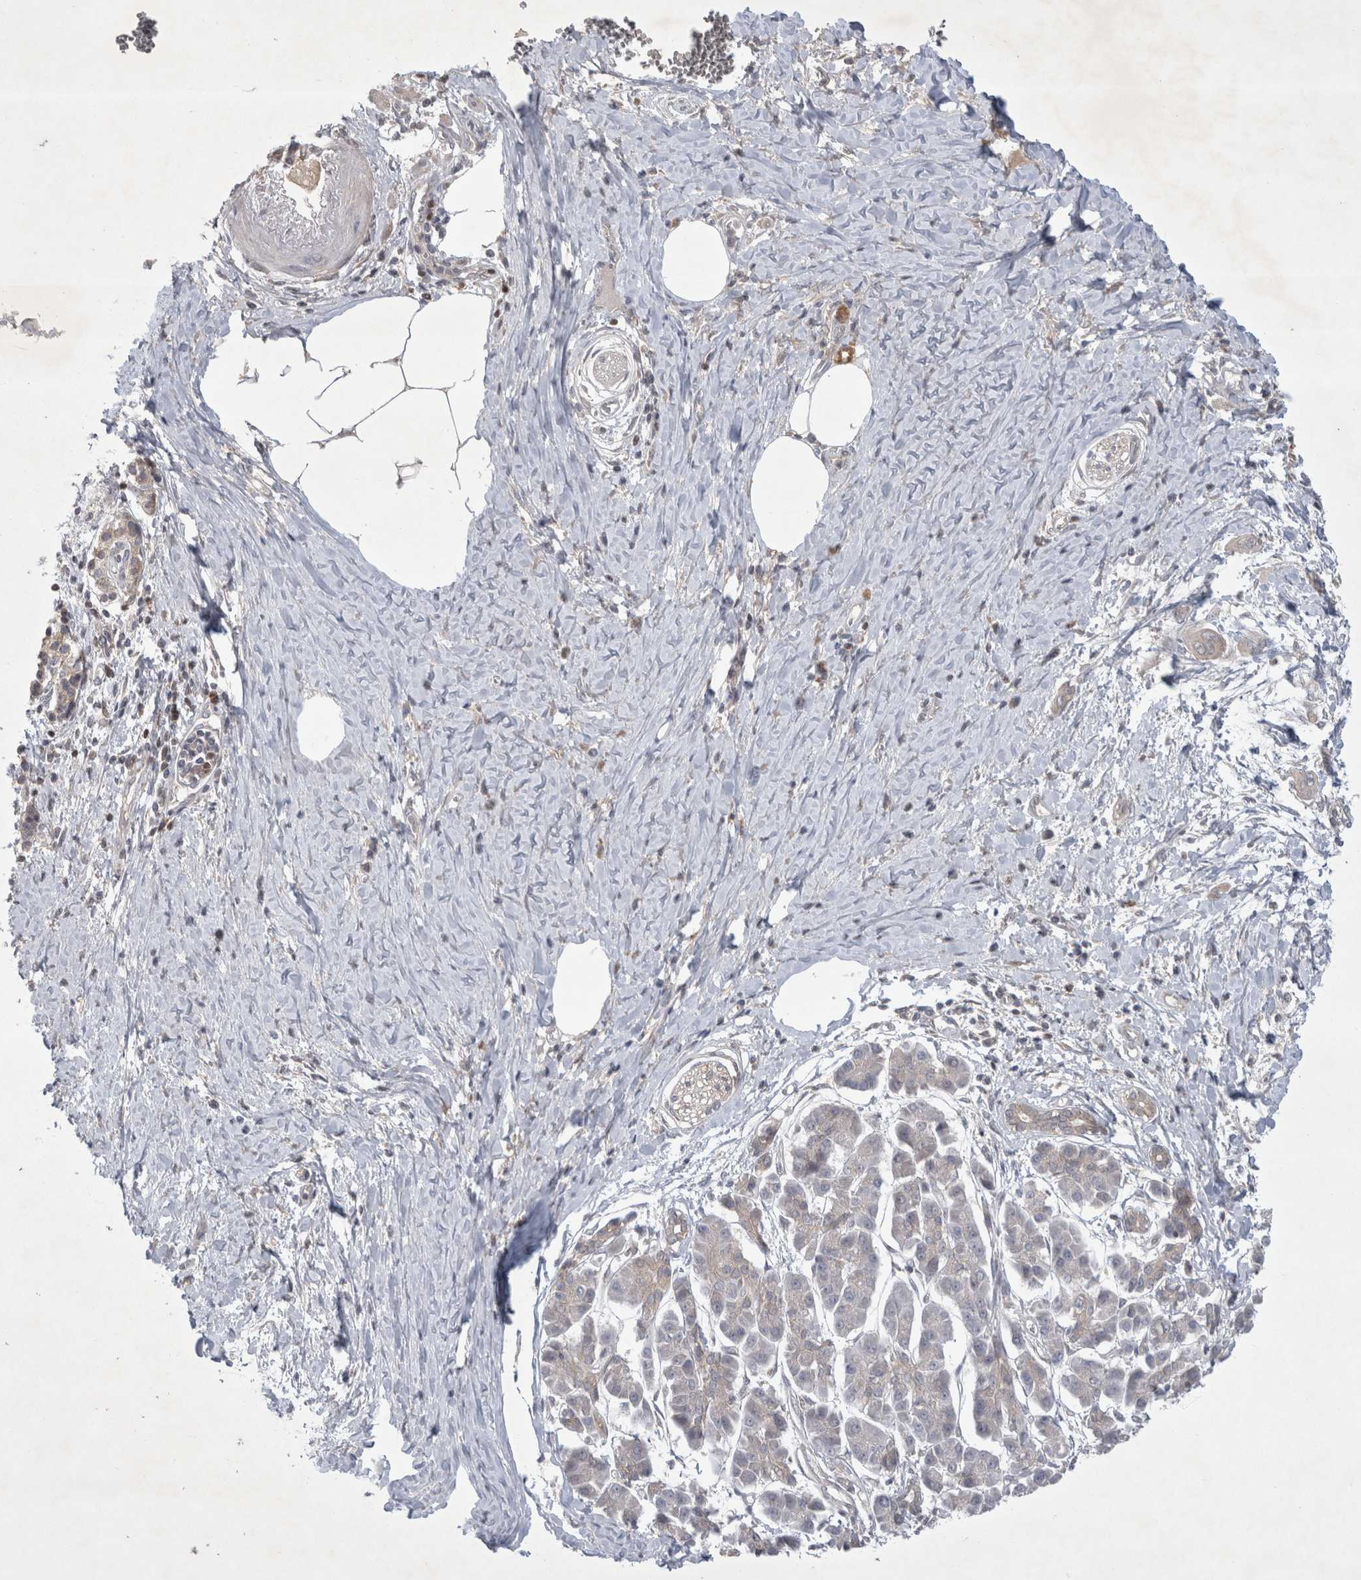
{"staining": {"intensity": "weak", "quantity": "<25%", "location": "cytoplasmic/membranous"}, "tissue": "pancreatic cancer", "cell_type": "Tumor cells", "image_type": "cancer", "snomed": [{"axis": "morphology", "description": "Adenocarcinoma, NOS"}, {"axis": "topography", "description": "Pancreas"}], "caption": "Protein analysis of pancreatic cancer (adenocarcinoma) shows no significant staining in tumor cells. The staining is performed using DAB brown chromogen with nuclei counter-stained in using hematoxylin.", "gene": "SRD5A3", "patient": {"sex": "male", "age": 59}}